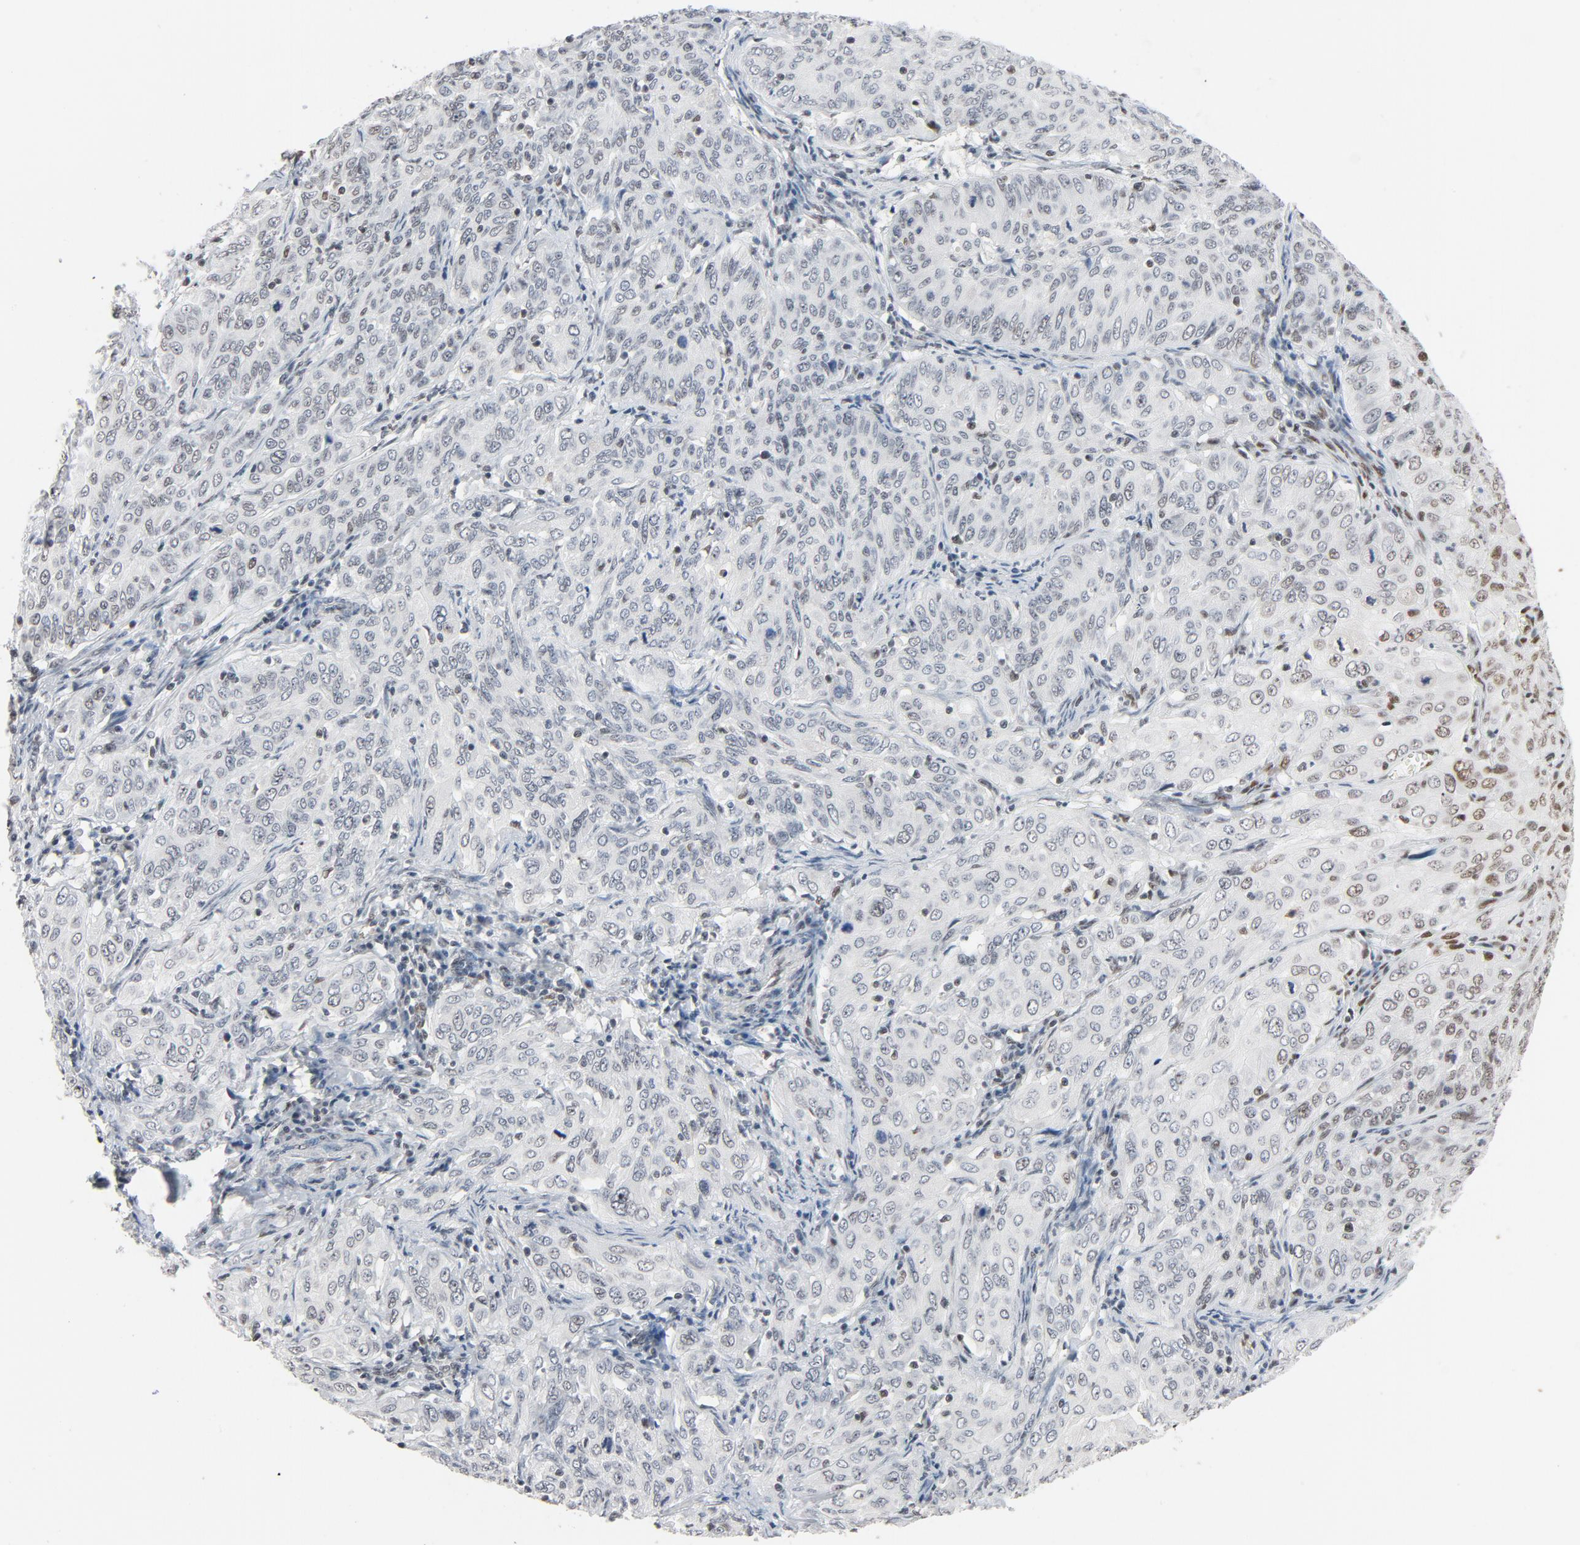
{"staining": {"intensity": "moderate", "quantity": ">75%", "location": "nuclear"}, "tissue": "cervical cancer", "cell_type": "Tumor cells", "image_type": "cancer", "snomed": [{"axis": "morphology", "description": "Squamous cell carcinoma, NOS"}, {"axis": "topography", "description": "Cervix"}], "caption": "A brown stain highlights moderate nuclear positivity of a protein in human cervical cancer tumor cells.", "gene": "MRE11", "patient": {"sex": "female", "age": 38}}